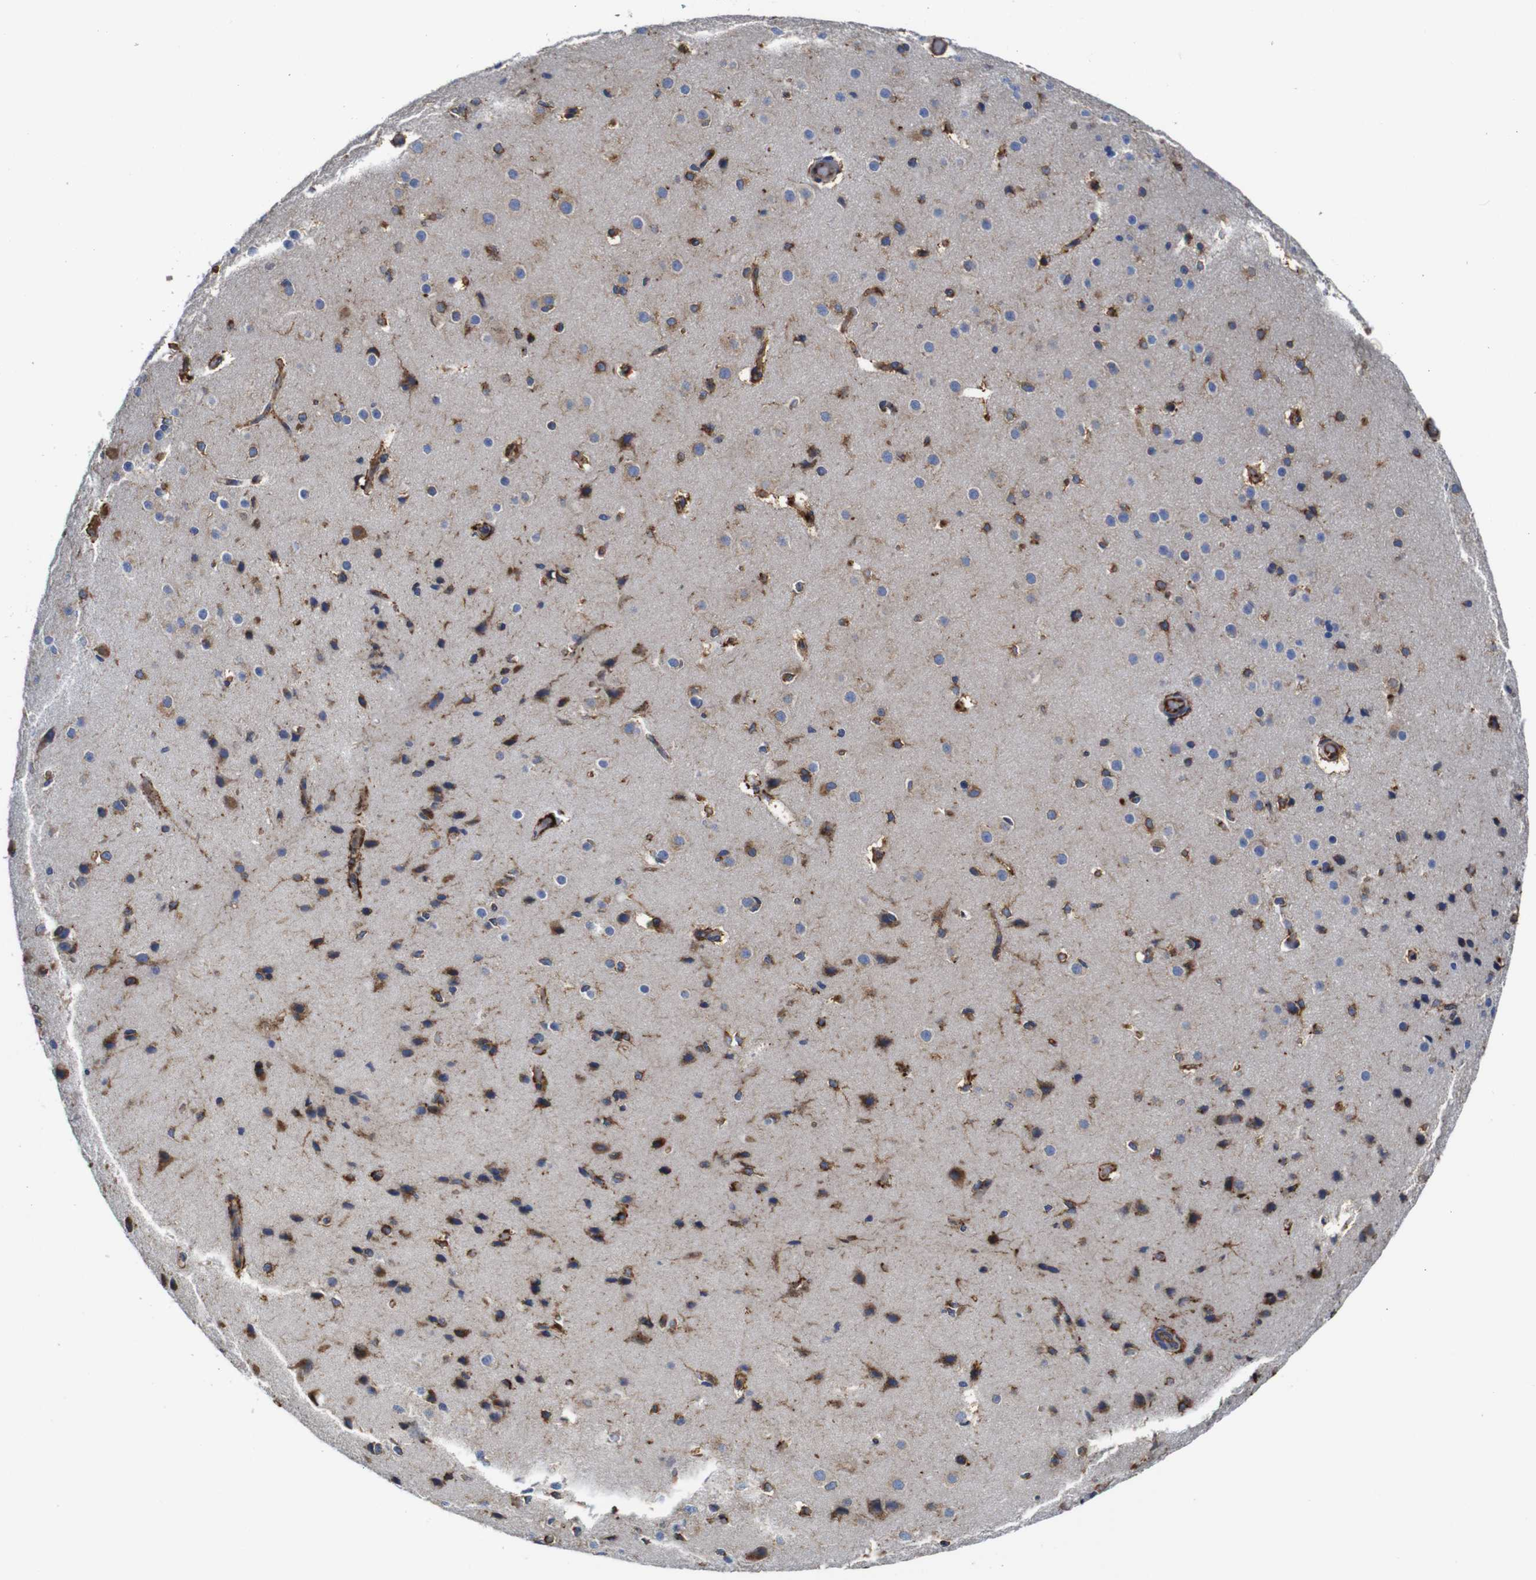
{"staining": {"intensity": "moderate", "quantity": "25%-75%", "location": "cytoplasmic/membranous"}, "tissue": "cerebral cortex", "cell_type": "Endothelial cells", "image_type": "normal", "snomed": [{"axis": "morphology", "description": "Normal tissue, NOS"}, {"axis": "morphology", "description": "Developmental malformation"}, {"axis": "topography", "description": "Cerebral cortex"}], "caption": "Immunohistochemistry (IHC) (DAB) staining of normal human cerebral cortex demonstrates moderate cytoplasmic/membranous protein positivity in approximately 25%-75% of endothelial cells.", "gene": "CLCC1", "patient": {"sex": "female", "age": 30}}